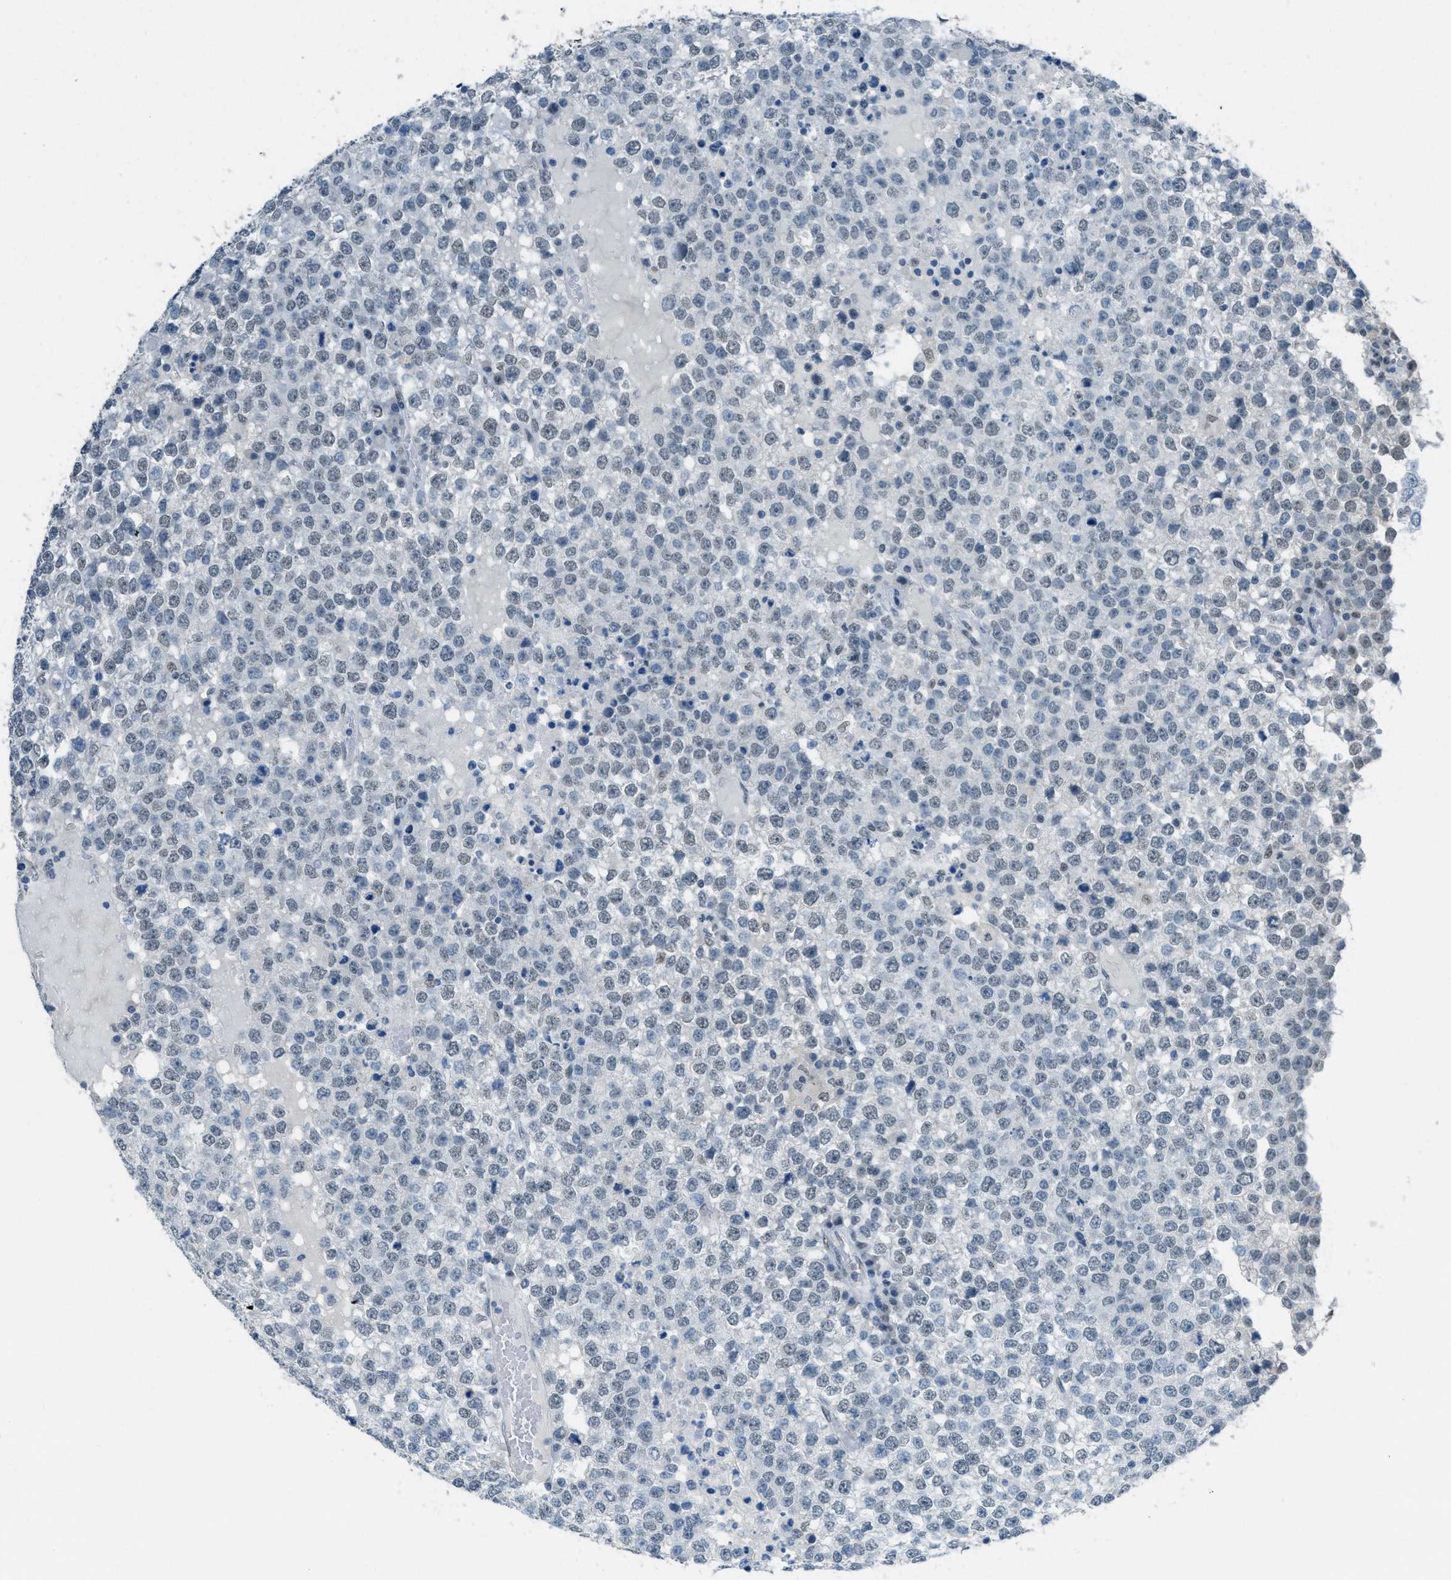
{"staining": {"intensity": "weak", "quantity": "<25%", "location": "nuclear"}, "tissue": "testis cancer", "cell_type": "Tumor cells", "image_type": "cancer", "snomed": [{"axis": "morphology", "description": "Seminoma, NOS"}, {"axis": "topography", "description": "Testis"}], "caption": "Immunohistochemistry of human testis cancer exhibits no staining in tumor cells. Nuclei are stained in blue.", "gene": "TTC13", "patient": {"sex": "male", "age": 65}}